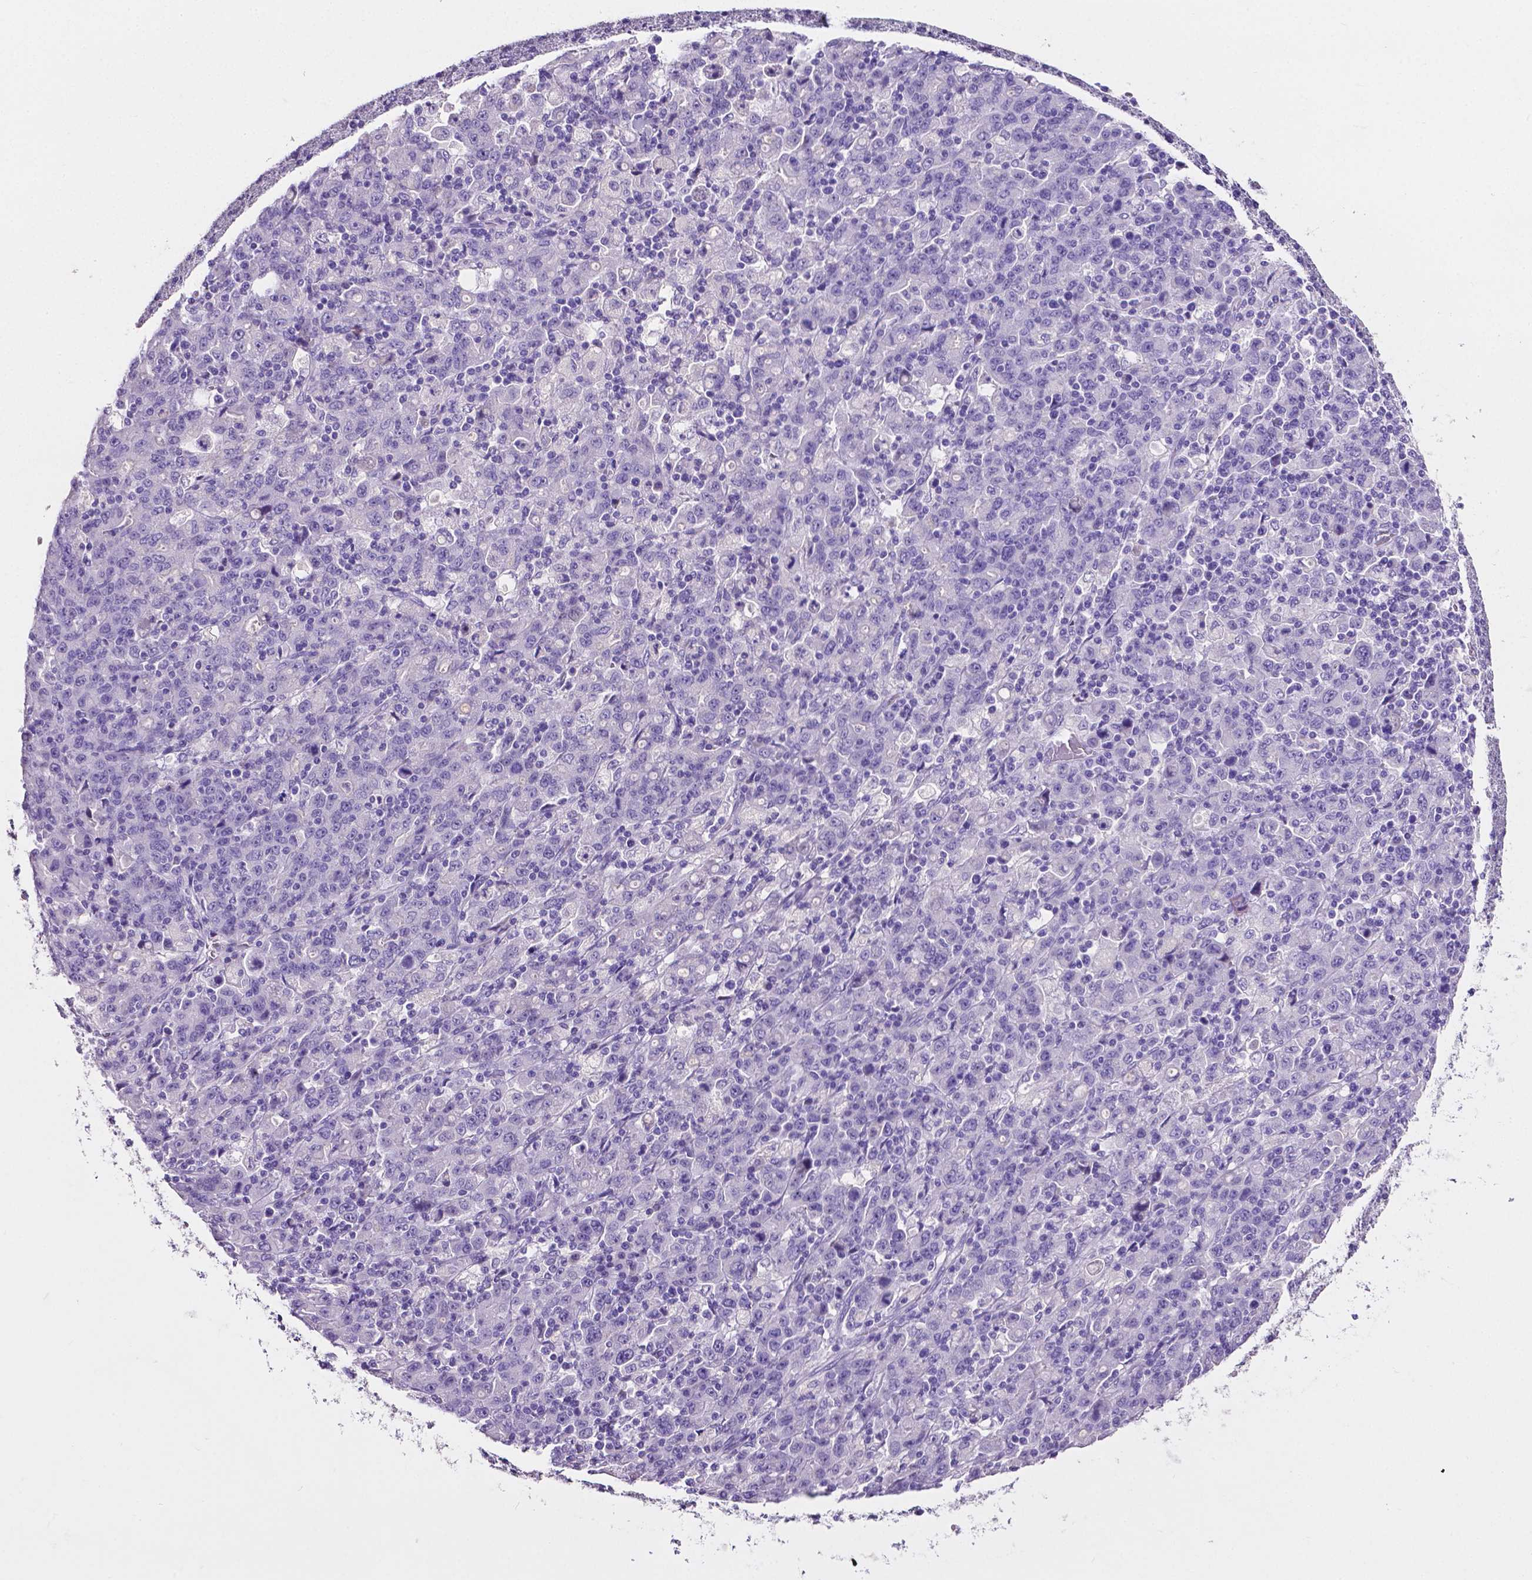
{"staining": {"intensity": "negative", "quantity": "none", "location": "none"}, "tissue": "stomach cancer", "cell_type": "Tumor cells", "image_type": "cancer", "snomed": [{"axis": "morphology", "description": "Adenocarcinoma, NOS"}, {"axis": "topography", "description": "Stomach, upper"}], "caption": "Tumor cells show no significant protein expression in stomach cancer (adenocarcinoma).", "gene": "SLC22A2", "patient": {"sex": "male", "age": 69}}